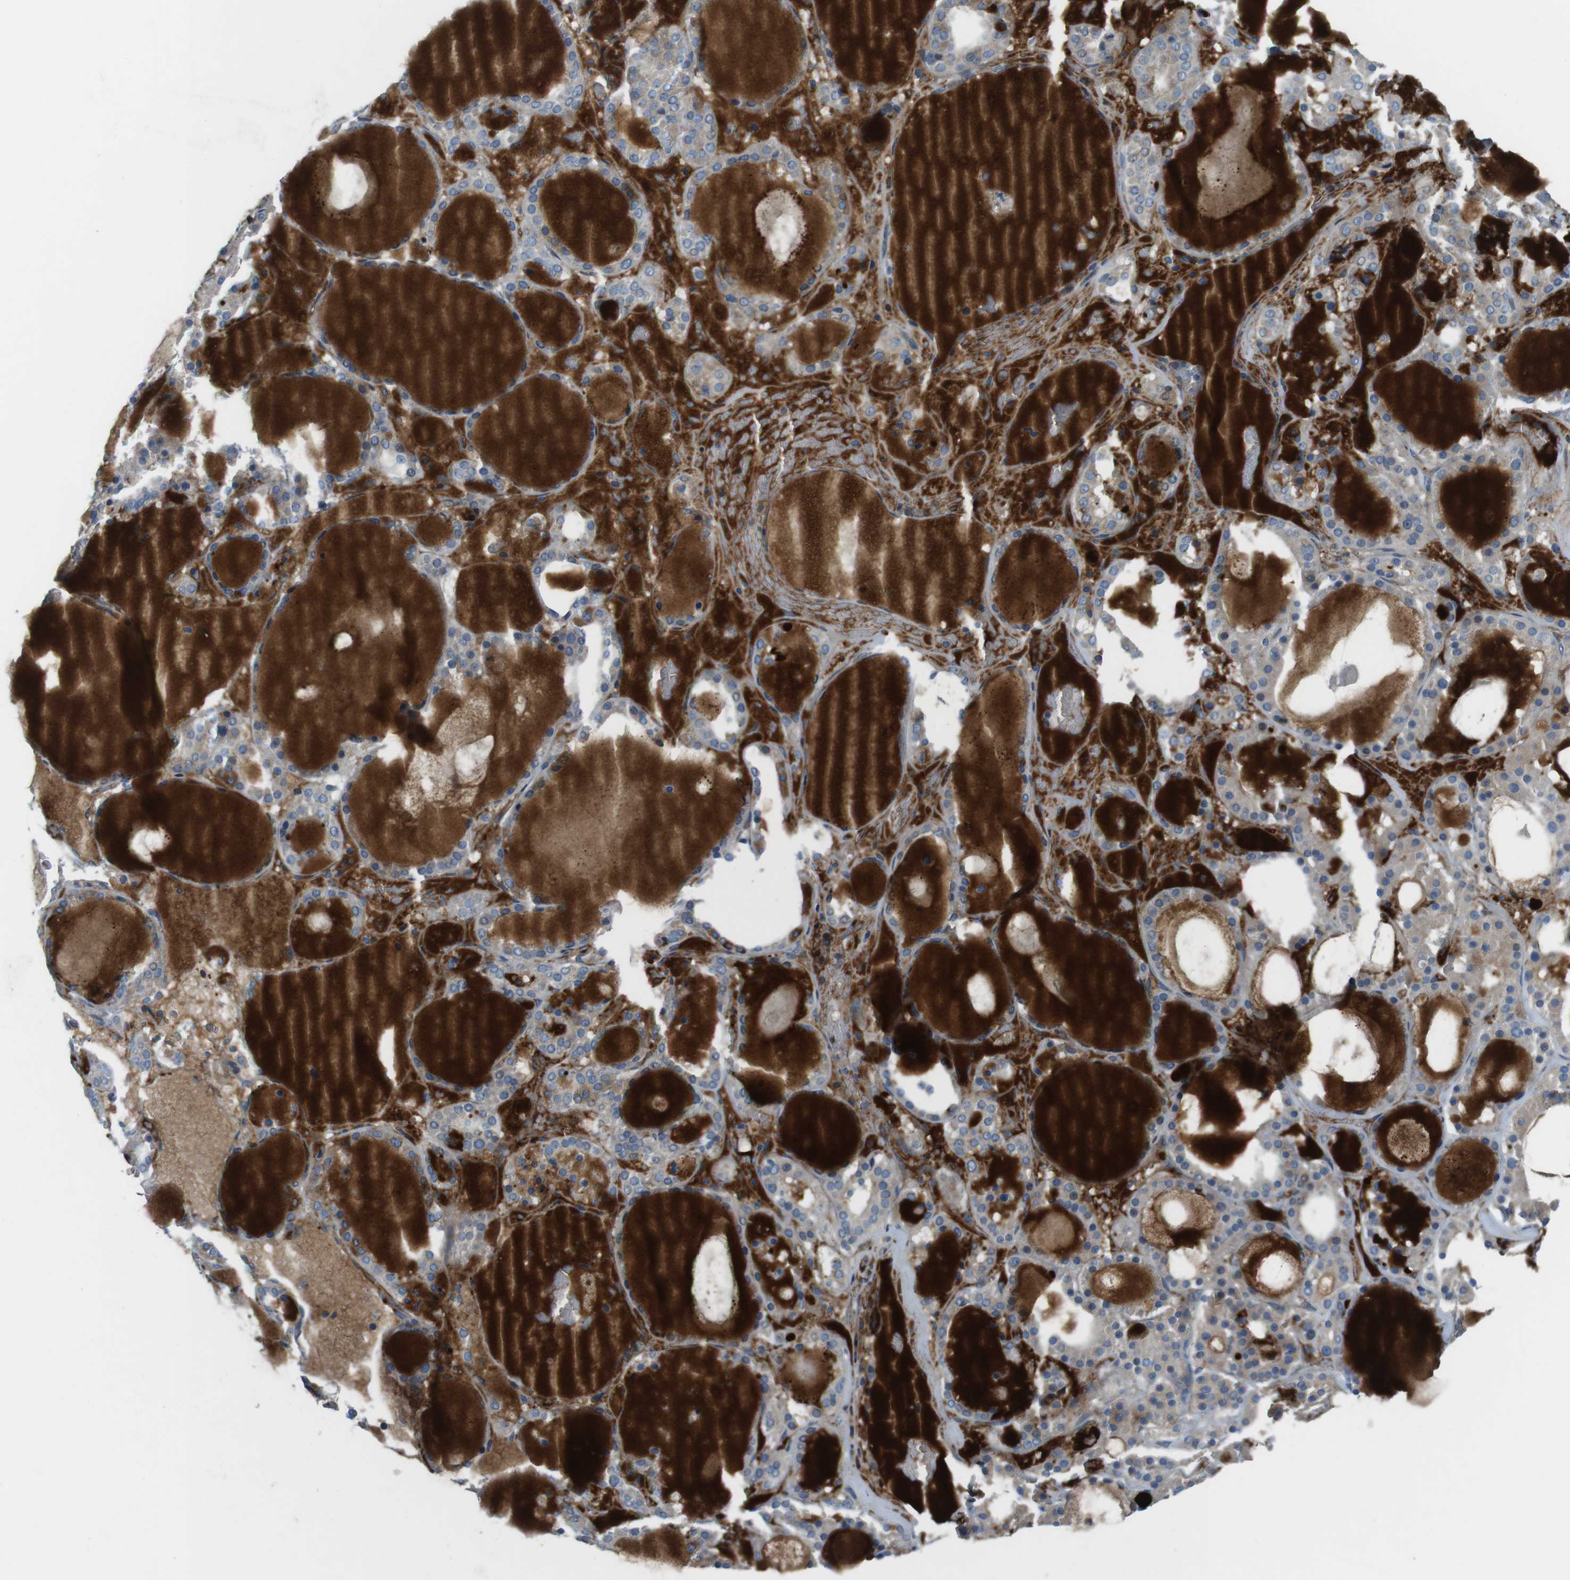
{"staining": {"intensity": "weak", "quantity": ">75%", "location": "cytoplasmic/membranous"}, "tissue": "thyroid gland", "cell_type": "Glandular cells", "image_type": "normal", "snomed": [{"axis": "morphology", "description": "Normal tissue, NOS"}, {"axis": "morphology", "description": "Carcinoma, NOS"}, {"axis": "topography", "description": "Thyroid gland"}], "caption": "Immunohistochemical staining of unremarkable human thyroid gland reveals >75% levels of weak cytoplasmic/membranous protein positivity in about >75% of glandular cells.", "gene": "TYW1", "patient": {"sex": "female", "age": 86}}